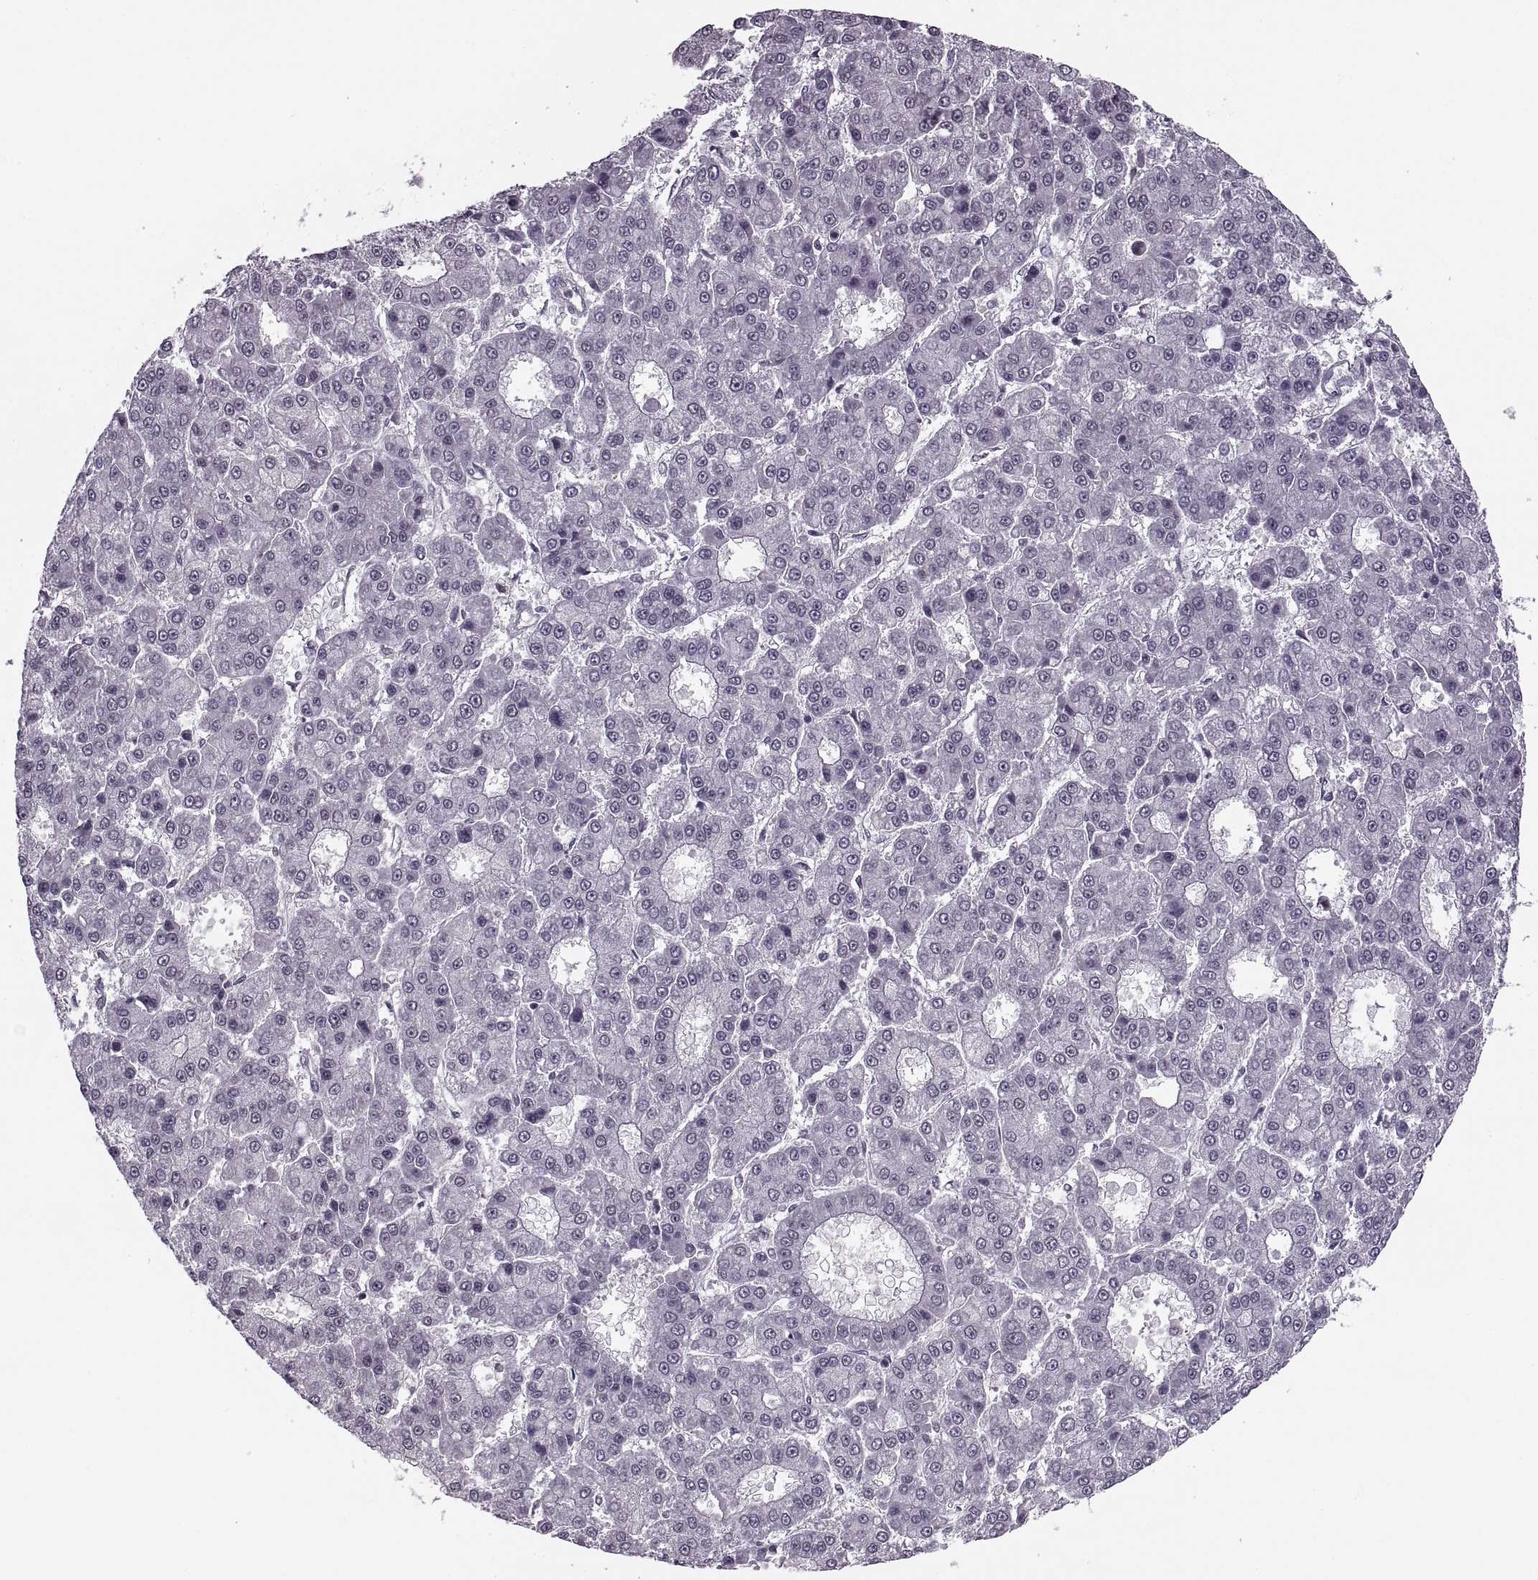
{"staining": {"intensity": "negative", "quantity": "none", "location": "none"}, "tissue": "liver cancer", "cell_type": "Tumor cells", "image_type": "cancer", "snomed": [{"axis": "morphology", "description": "Carcinoma, Hepatocellular, NOS"}, {"axis": "topography", "description": "Liver"}], "caption": "The image demonstrates no staining of tumor cells in liver hepatocellular carcinoma.", "gene": "LUZP2", "patient": {"sex": "male", "age": 70}}